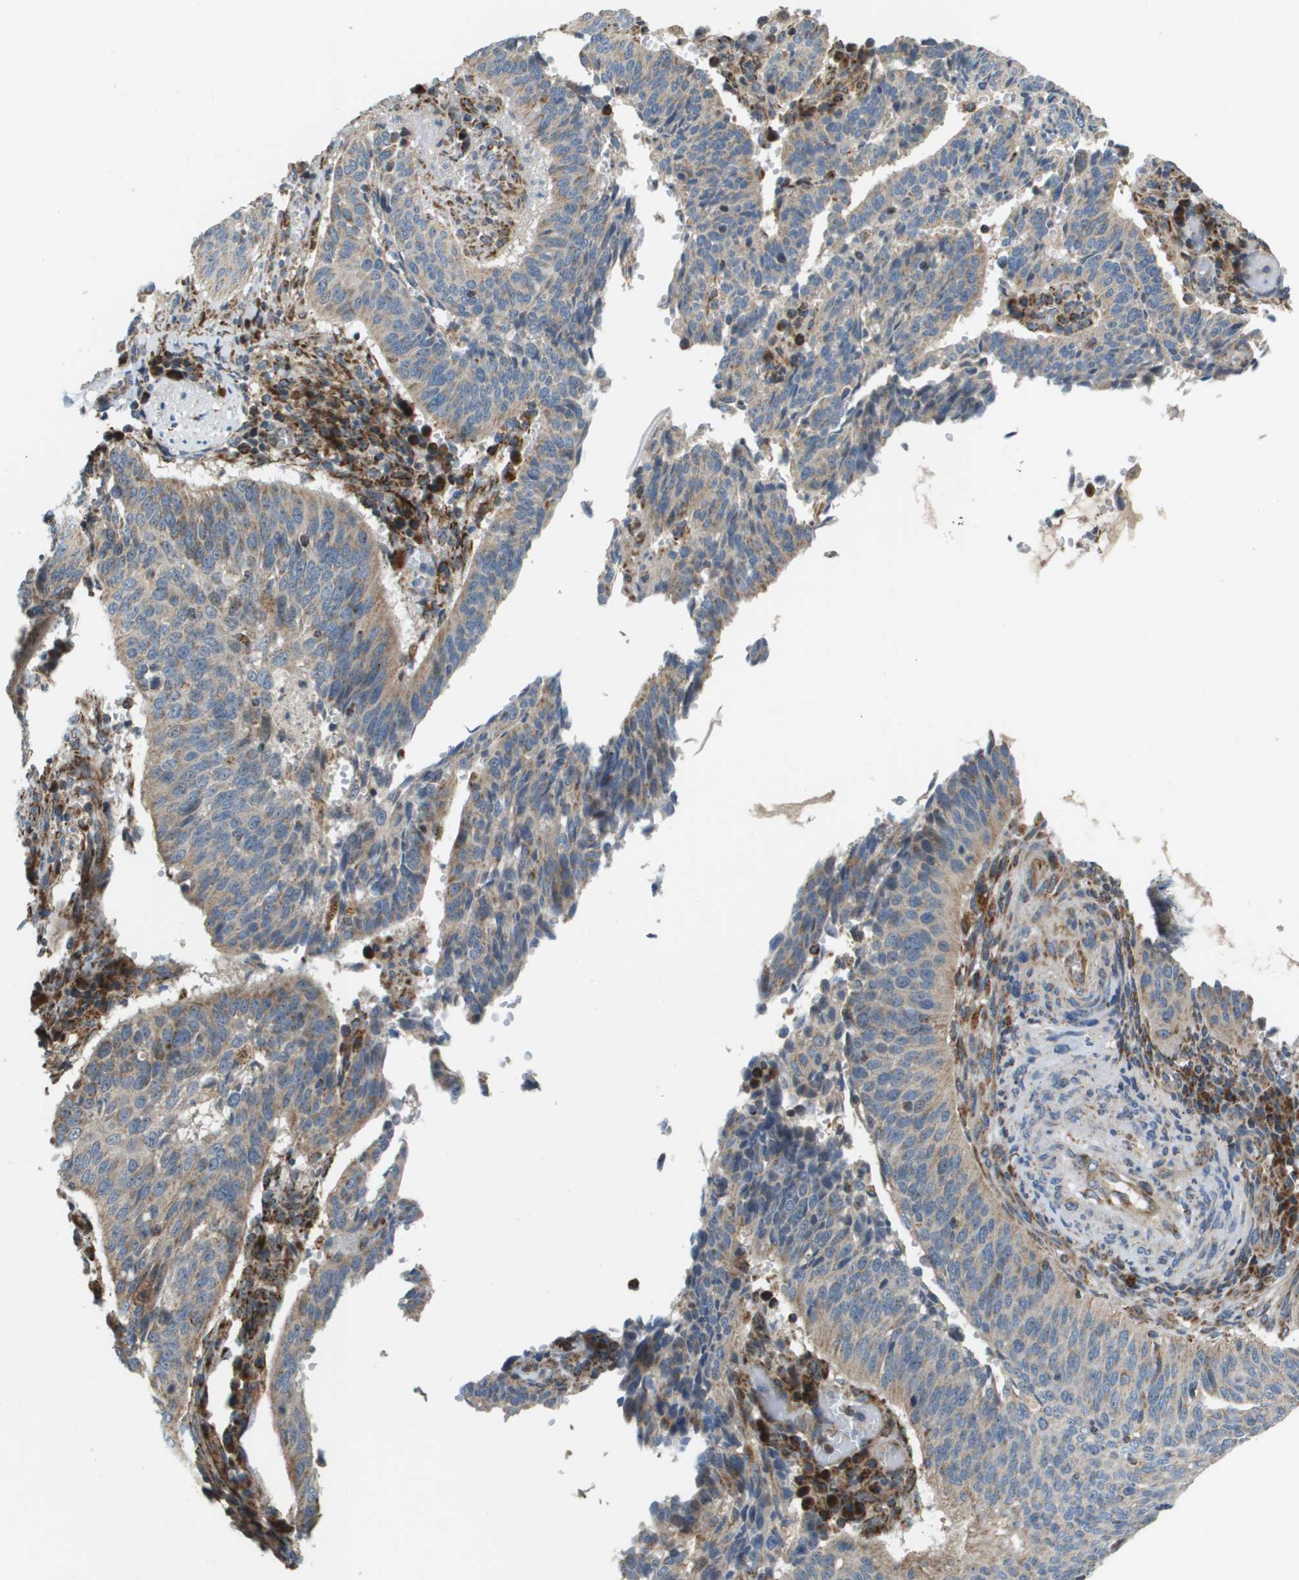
{"staining": {"intensity": "weak", "quantity": "25%-75%", "location": "cytoplasmic/membranous"}, "tissue": "cervical cancer", "cell_type": "Tumor cells", "image_type": "cancer", "snomed": [{"axis": "morphology", "description": "Normal tissue, NOS"}, {"axis": "morphology", "description": "Squamous cell carcinoma, NOS"}, {"axis": "topography", "description": "Cervix"}], "caption": "IHC micrograph of neoplastic tissue: cervical squamous cell carcinoma stained using immunohistochemistry (IHC) shows low levels of weak protein expression localized specifically in the cytoplasmic/membranous of tumor cells, appearing as a cytoplasmic/membranous brown color.", "gene": "NRK", "patient": {"sex": "female", "age": 39}}